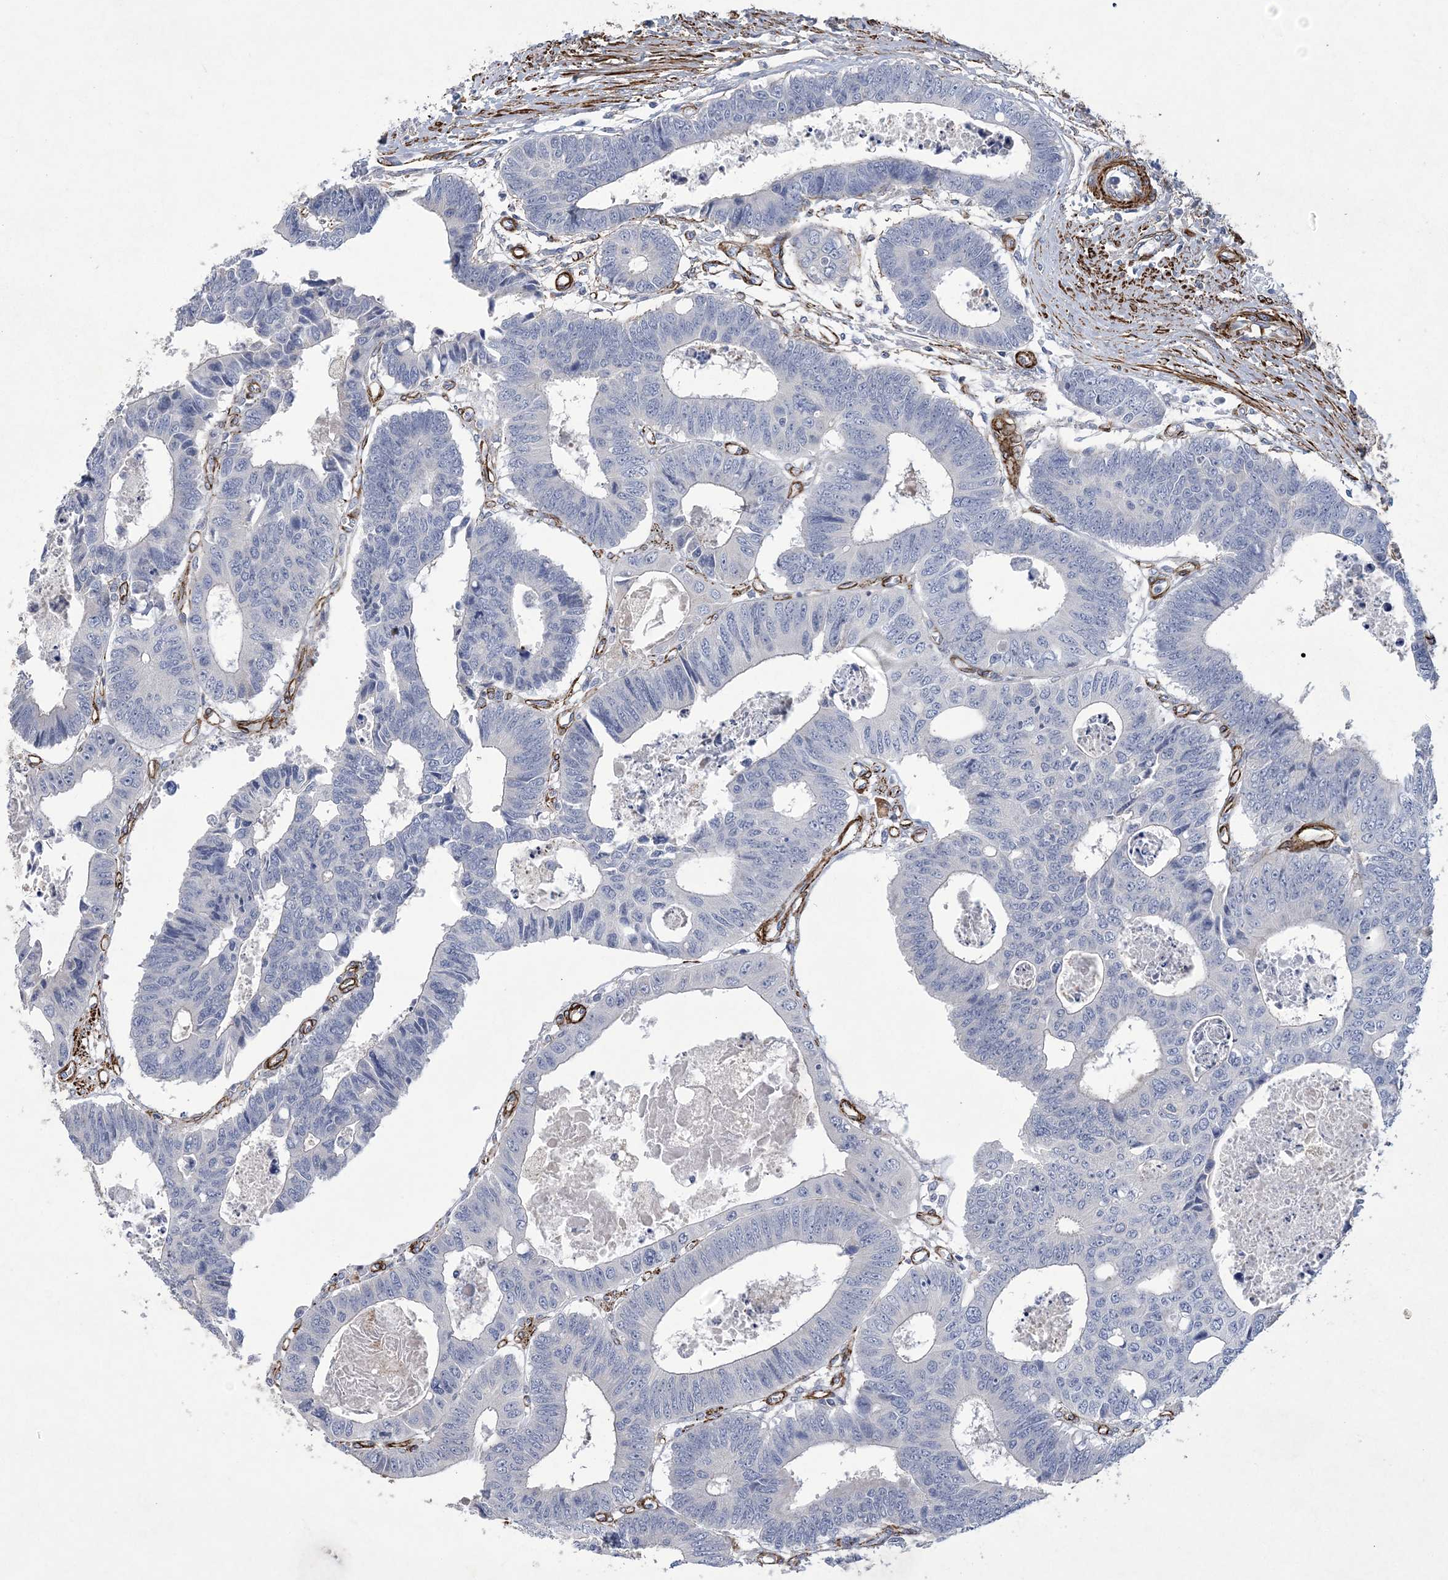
{"staining": {"intensity": "negative", "quantity": "none", "location": "none"}, "tissue": "colorectal cancer", "cell_type": "Tumor cells", "image_type": "cancer", "snomed": [{"axis": "morphology", "description": "Adenocarcinoma, NOS"}, {"axis": "topography", "description": "Rectum"}], "caption": "This is a image of immunohistochemistry (IHC) staining of colorectal cancer, which shows no positivity in tumor cells.", "gene": "ARSJ", "patient": {"sex": "male", "age": 84}}